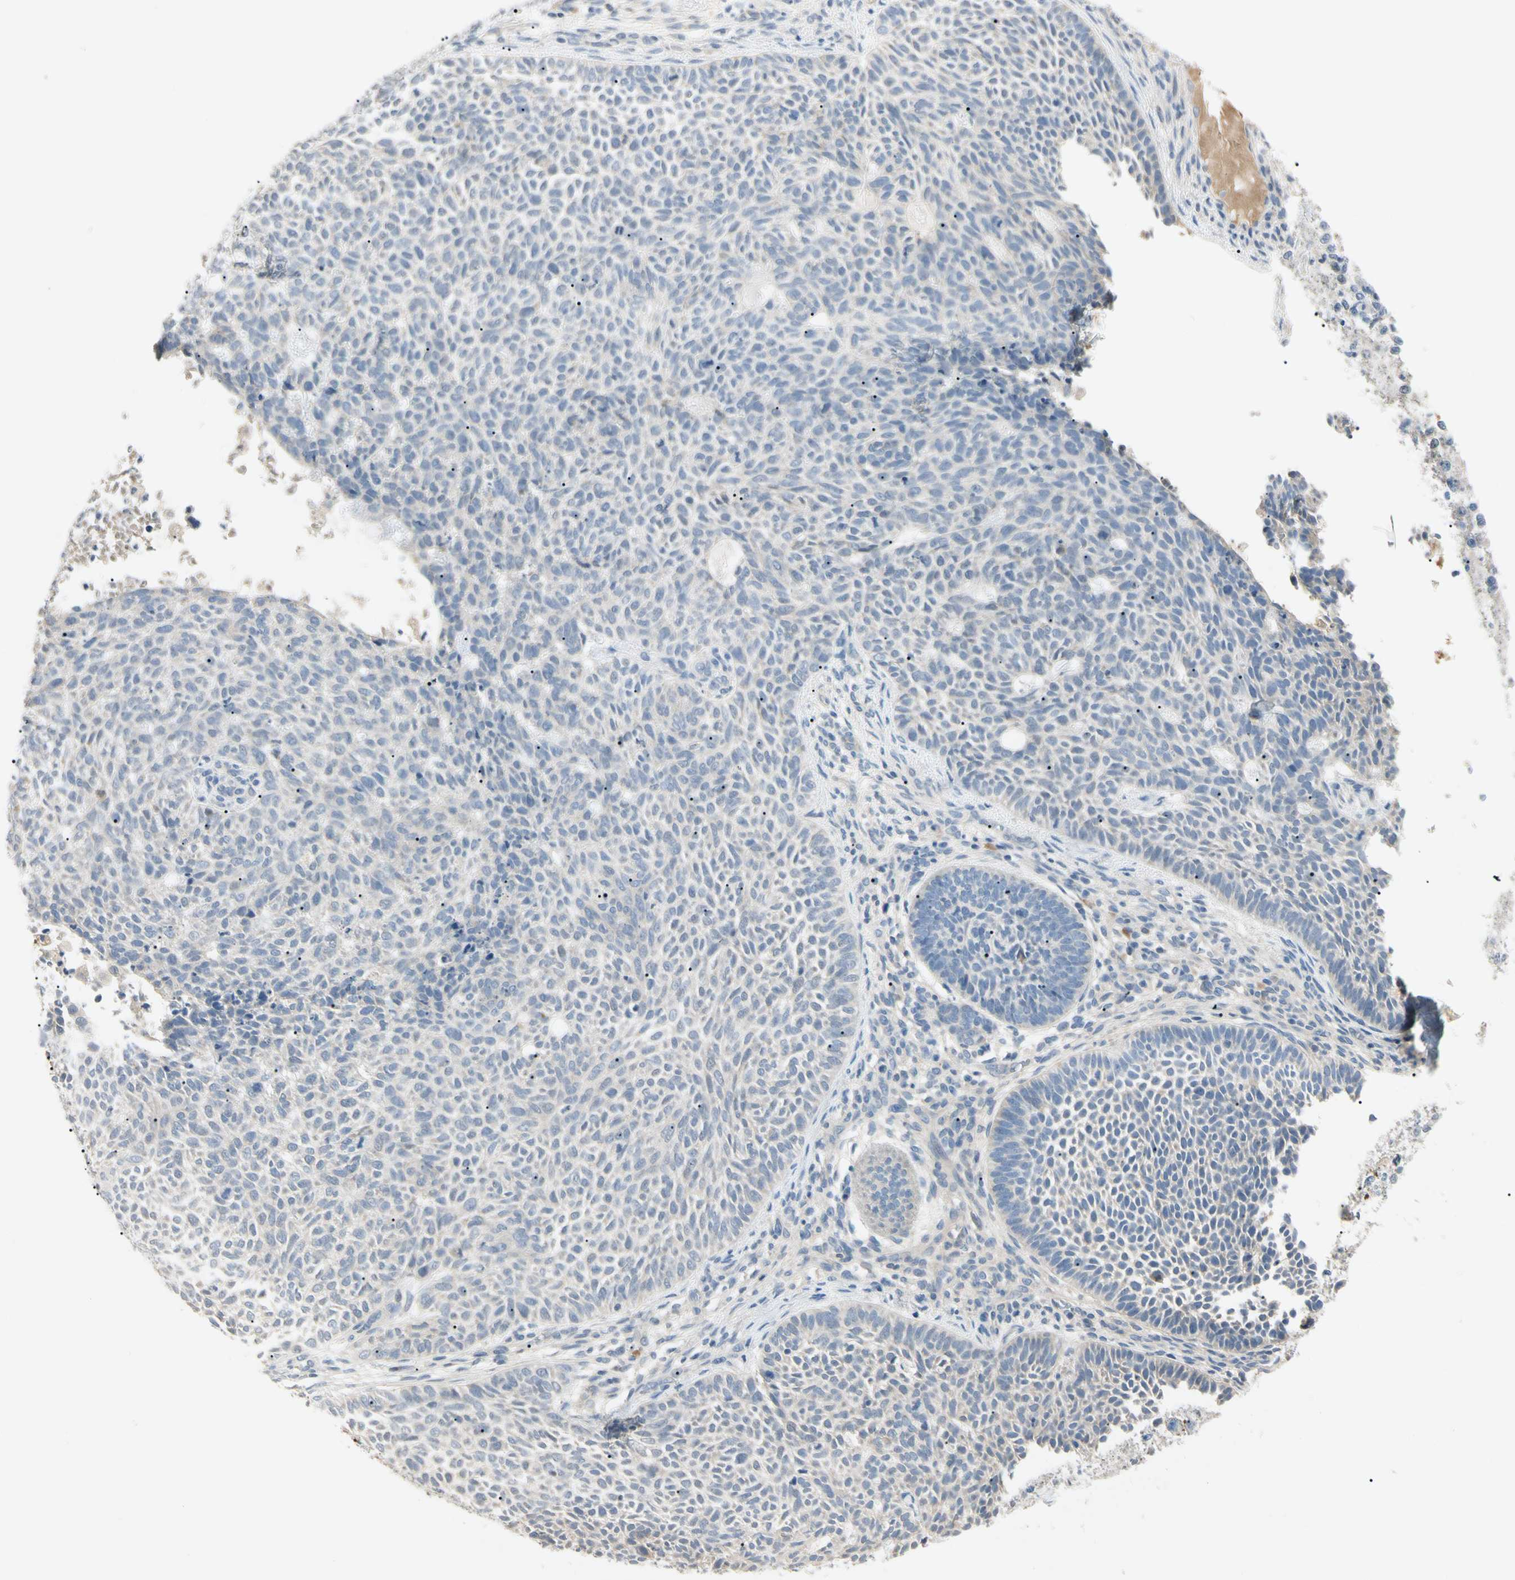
{"staining": {"intensity": "negative", "quantity": "none", "location": "none"}, "tissue": "skin cancer", "cell_type": "Tumor cells", "image_type": "cancer", "snomed": [{"axis": "morphology", "description": "Basal cell carcinoma"}, {"axis": "topography", "description": "Skin"}], "caption": "The IHC histopathology image has no significant positivity in tumor cells of skin cancer tissue.", "gene": "PRSS21", "patient": {"sex": "male", "age": 87}}